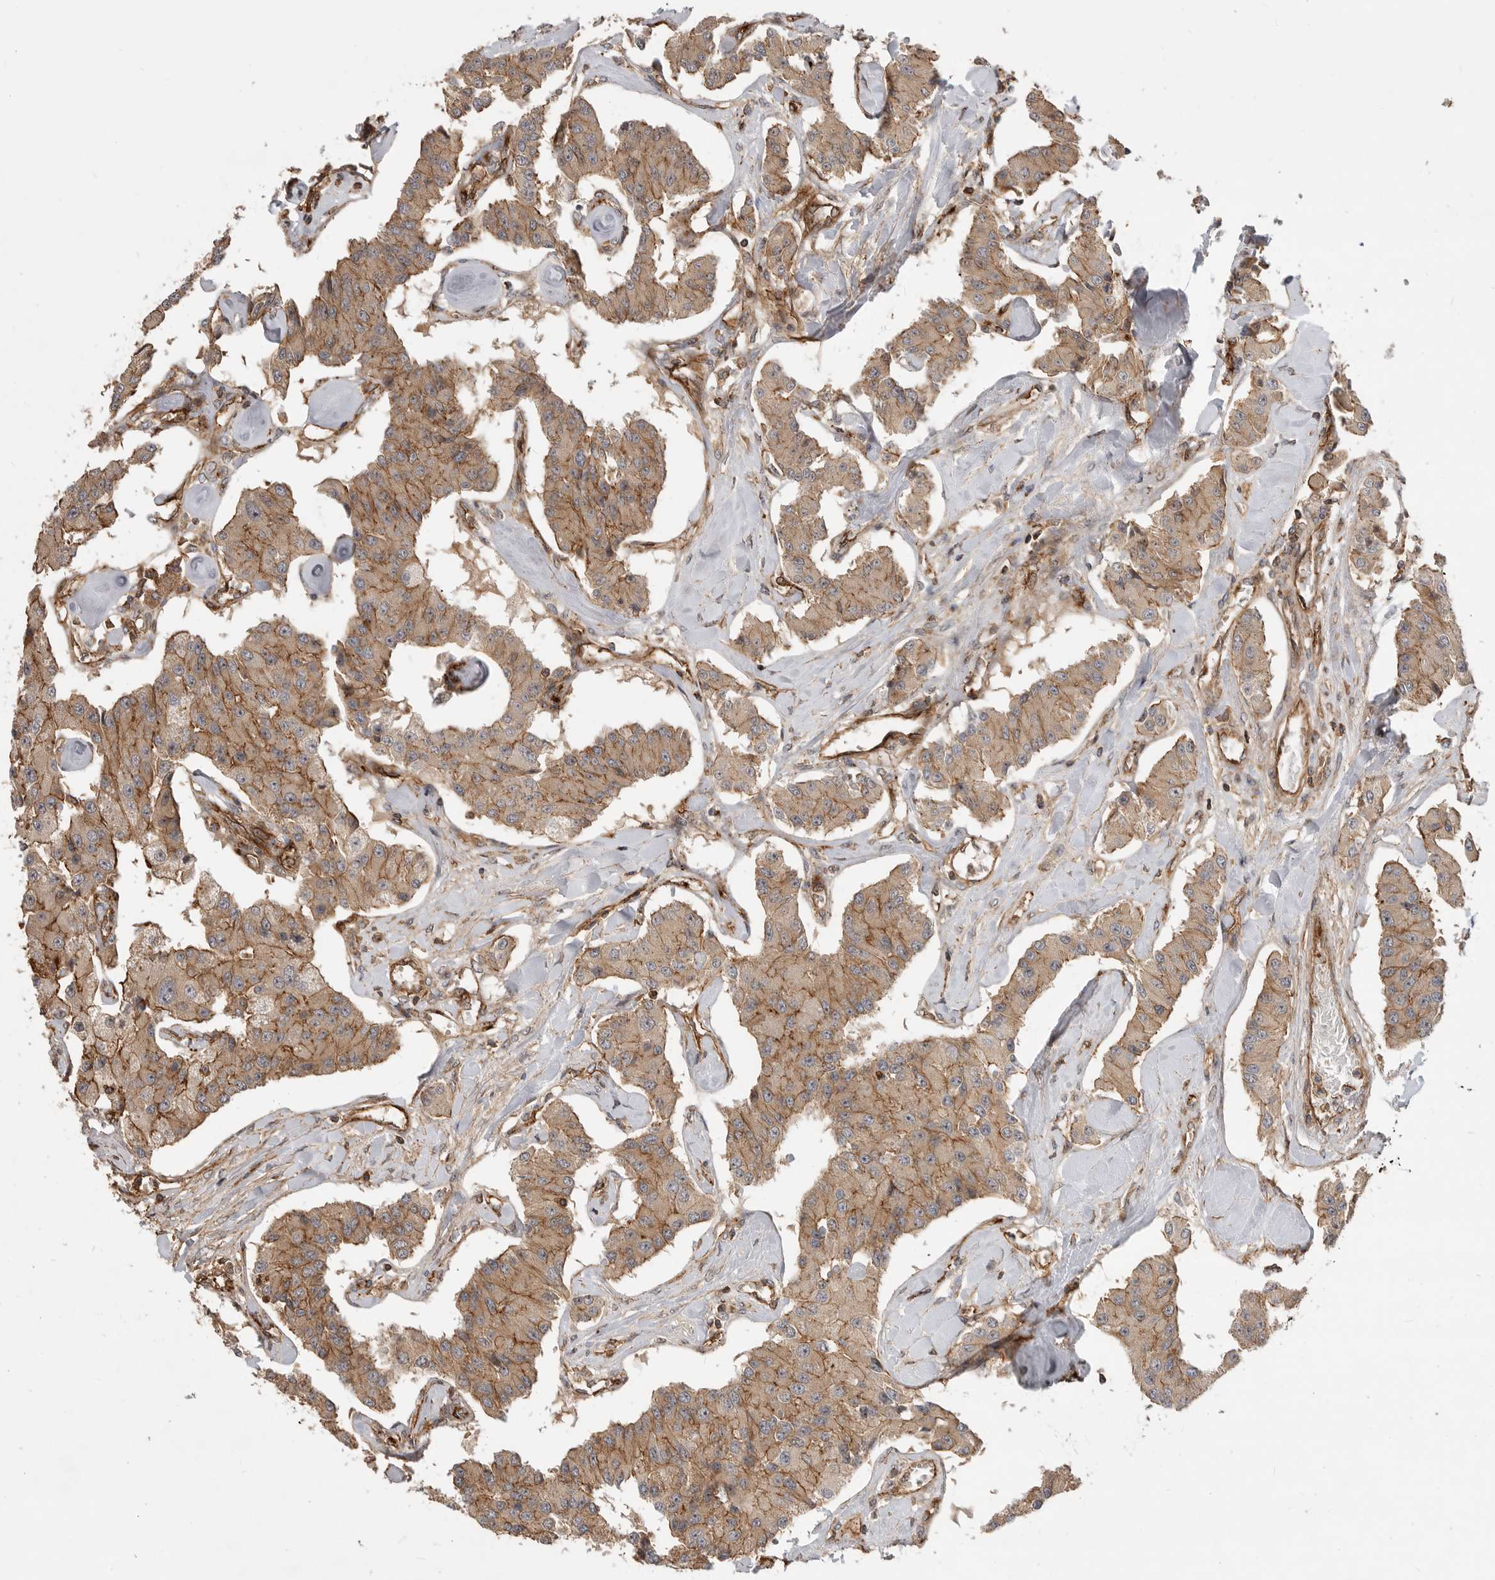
{"staining": {"intensity": "moderate", "quantity": ">75%", "location": "cytoplasmic/membranous"}, "tissue": "carcinoid", "cell_type": "Tumor cells", "image_type": "cancer", "snomed": [{"axis": "morphology", "description": "Carcinoid, malignant, NOS"}, {"axis": "topography", "description": "Pancreas"}], "caption": "A photomicrograph showing moderate cytoplasmic/membranous staining in about >75% of tumor cells in carcinoid (malignant), as visualized by brown immunohistochemical staining.", "gene": "GPATCH2", "patient": {"sex": "male", "age": 41}}